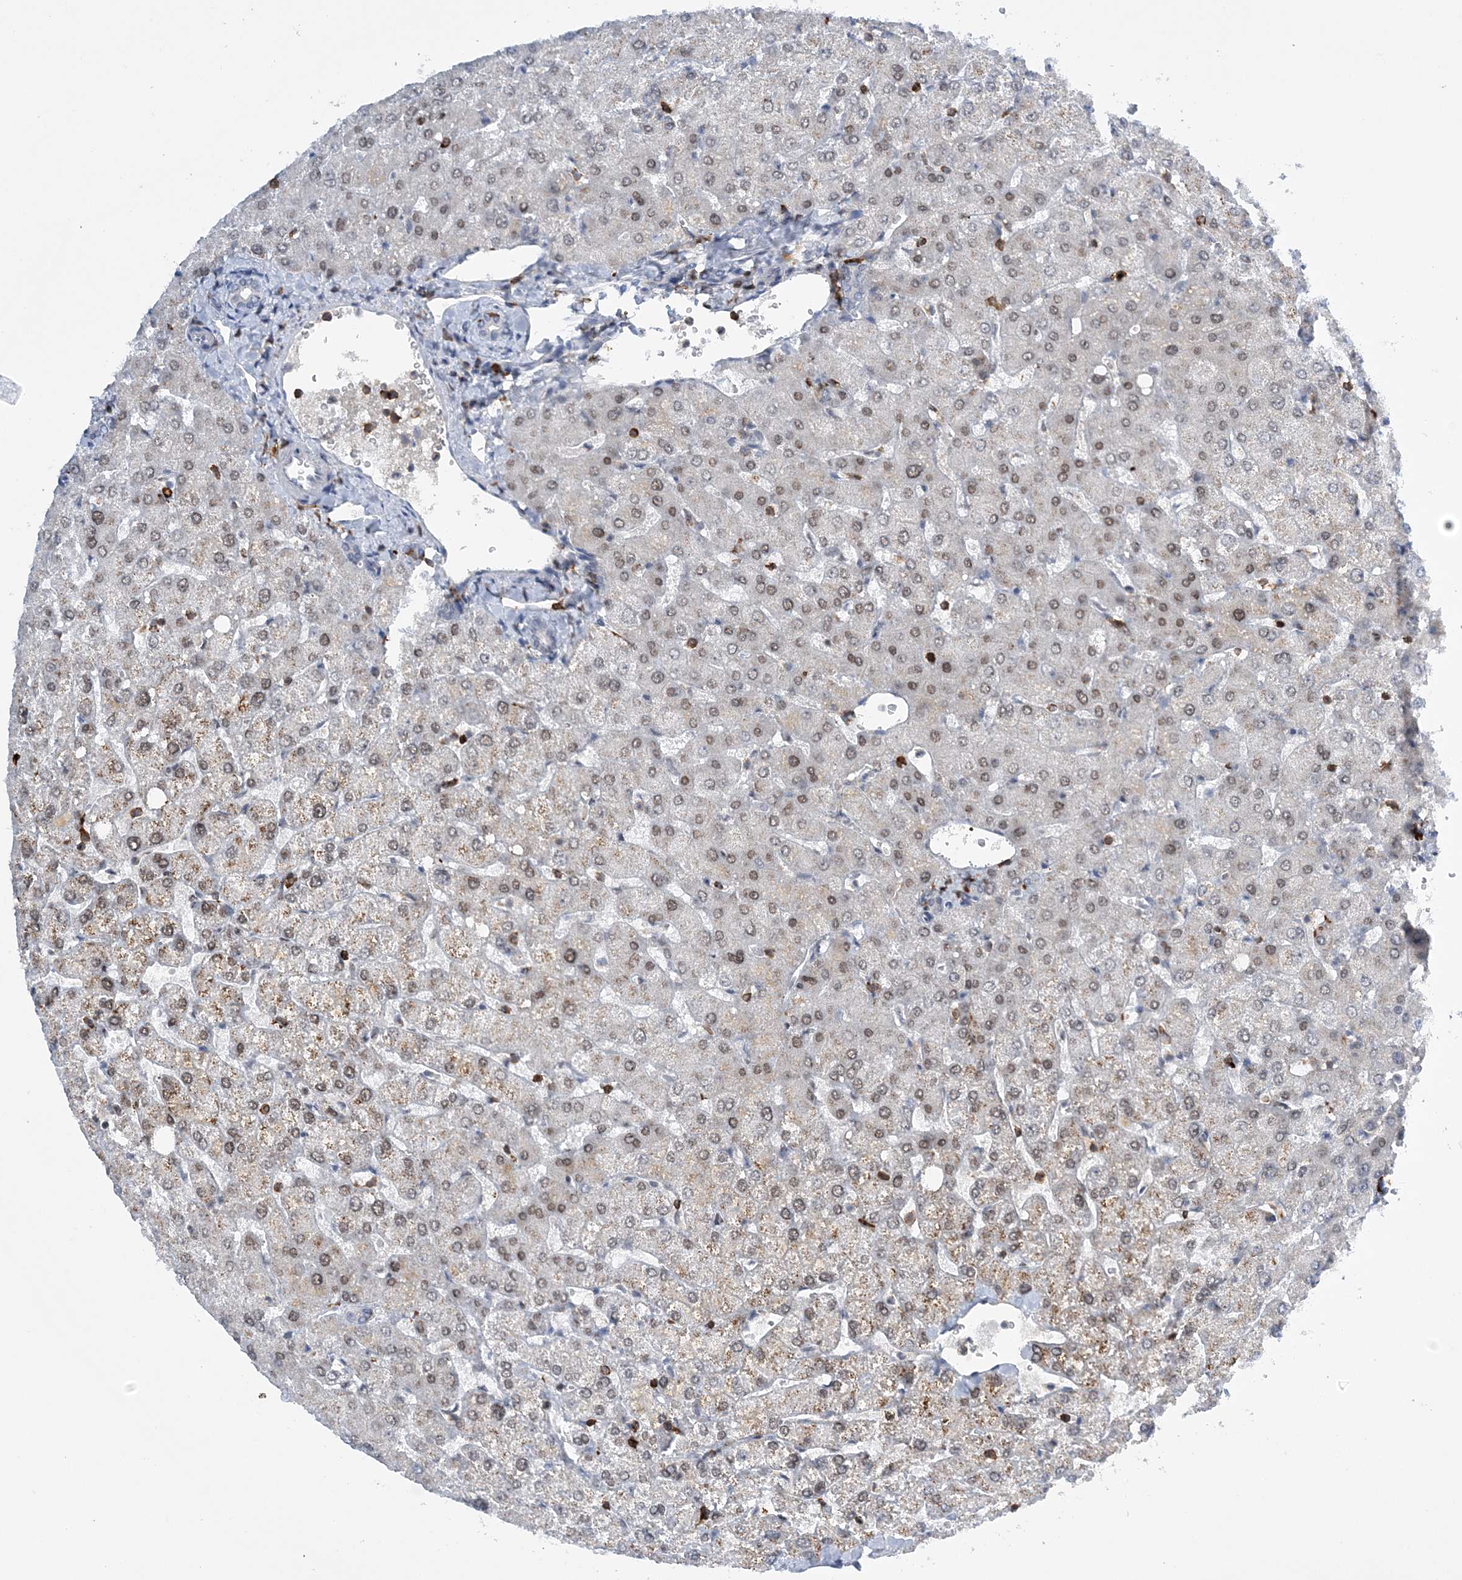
{"staining": {"intensity": "negative", "quantity": "none", "location": "none"}, "tissue": "liver", "cell_type": "Cholangiocytes", "image_type": "normal", "snomed": [{"axis": "morphology", "description": "Normal tissue, NOS"}, {"axis": "topography", "description": "Liver"}], "caption": "This is an immunohistochemistry histopathology image of normal human liver. There is no staining in cholangiocytes.", "gene": "PRMT9", "patient": {"sex": "female", "age": 54}}